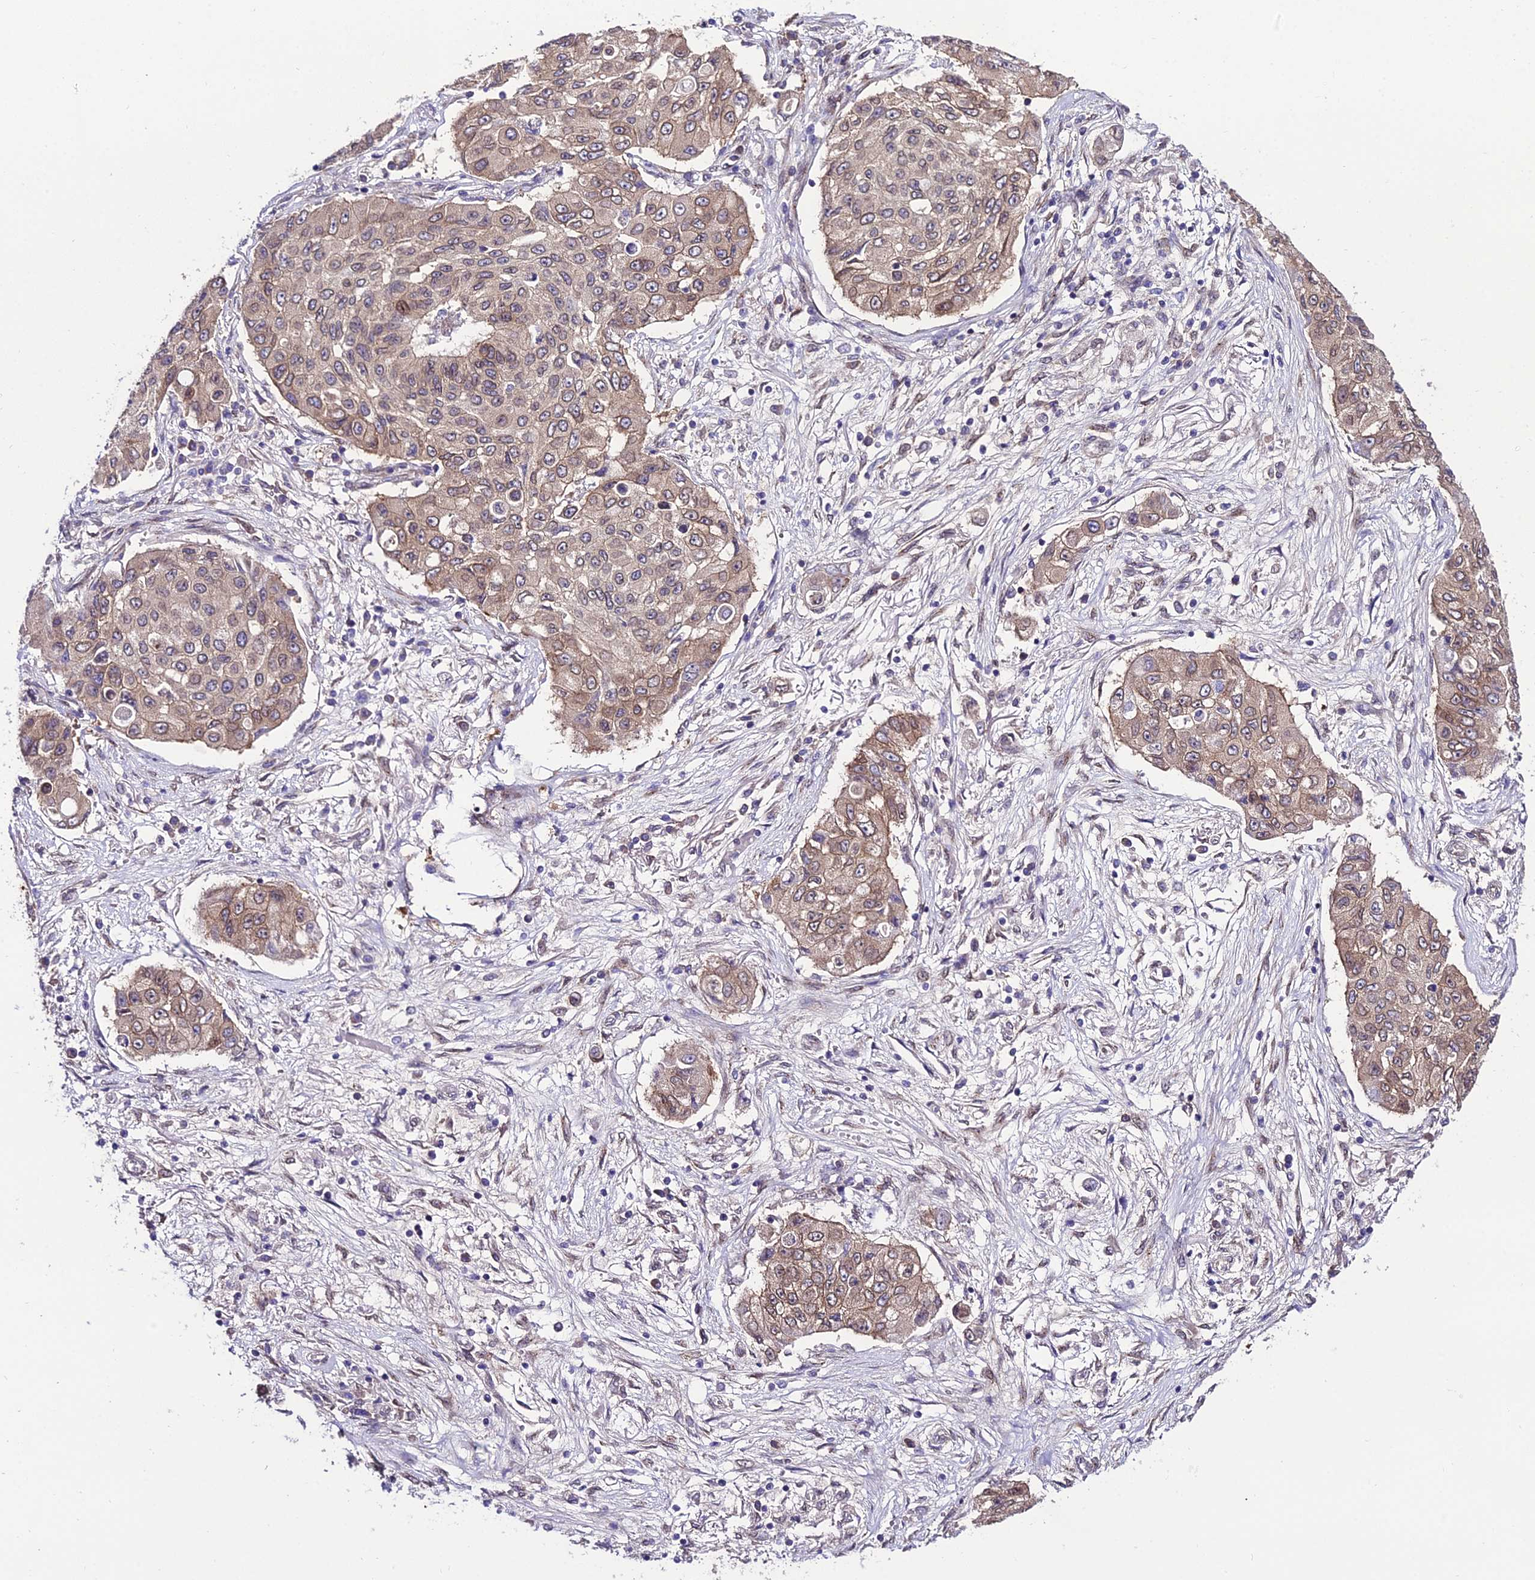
{"staining": {"intensity": "weak", "quantity": ">75%", "location": "cytoplasmic/membranous,nuclear"}, "tissue": "lung cancer", "cell_type": "Tumor cells", "image_type": "cancer", "snomed": [{"axis": "morphology", "description": "Squamous cell carcinoma, NOS"}, {"axis": "topography", "description": "Lung"}], "caption": "Tumor cells exhibit low levels of weak cytoplasmic/membranous and nuclear staining in approximately >75% of cells in human lung squamous cell carcinoma.", "gene": "DDX19A", "patient": {"sex": "male", "age": 74}}